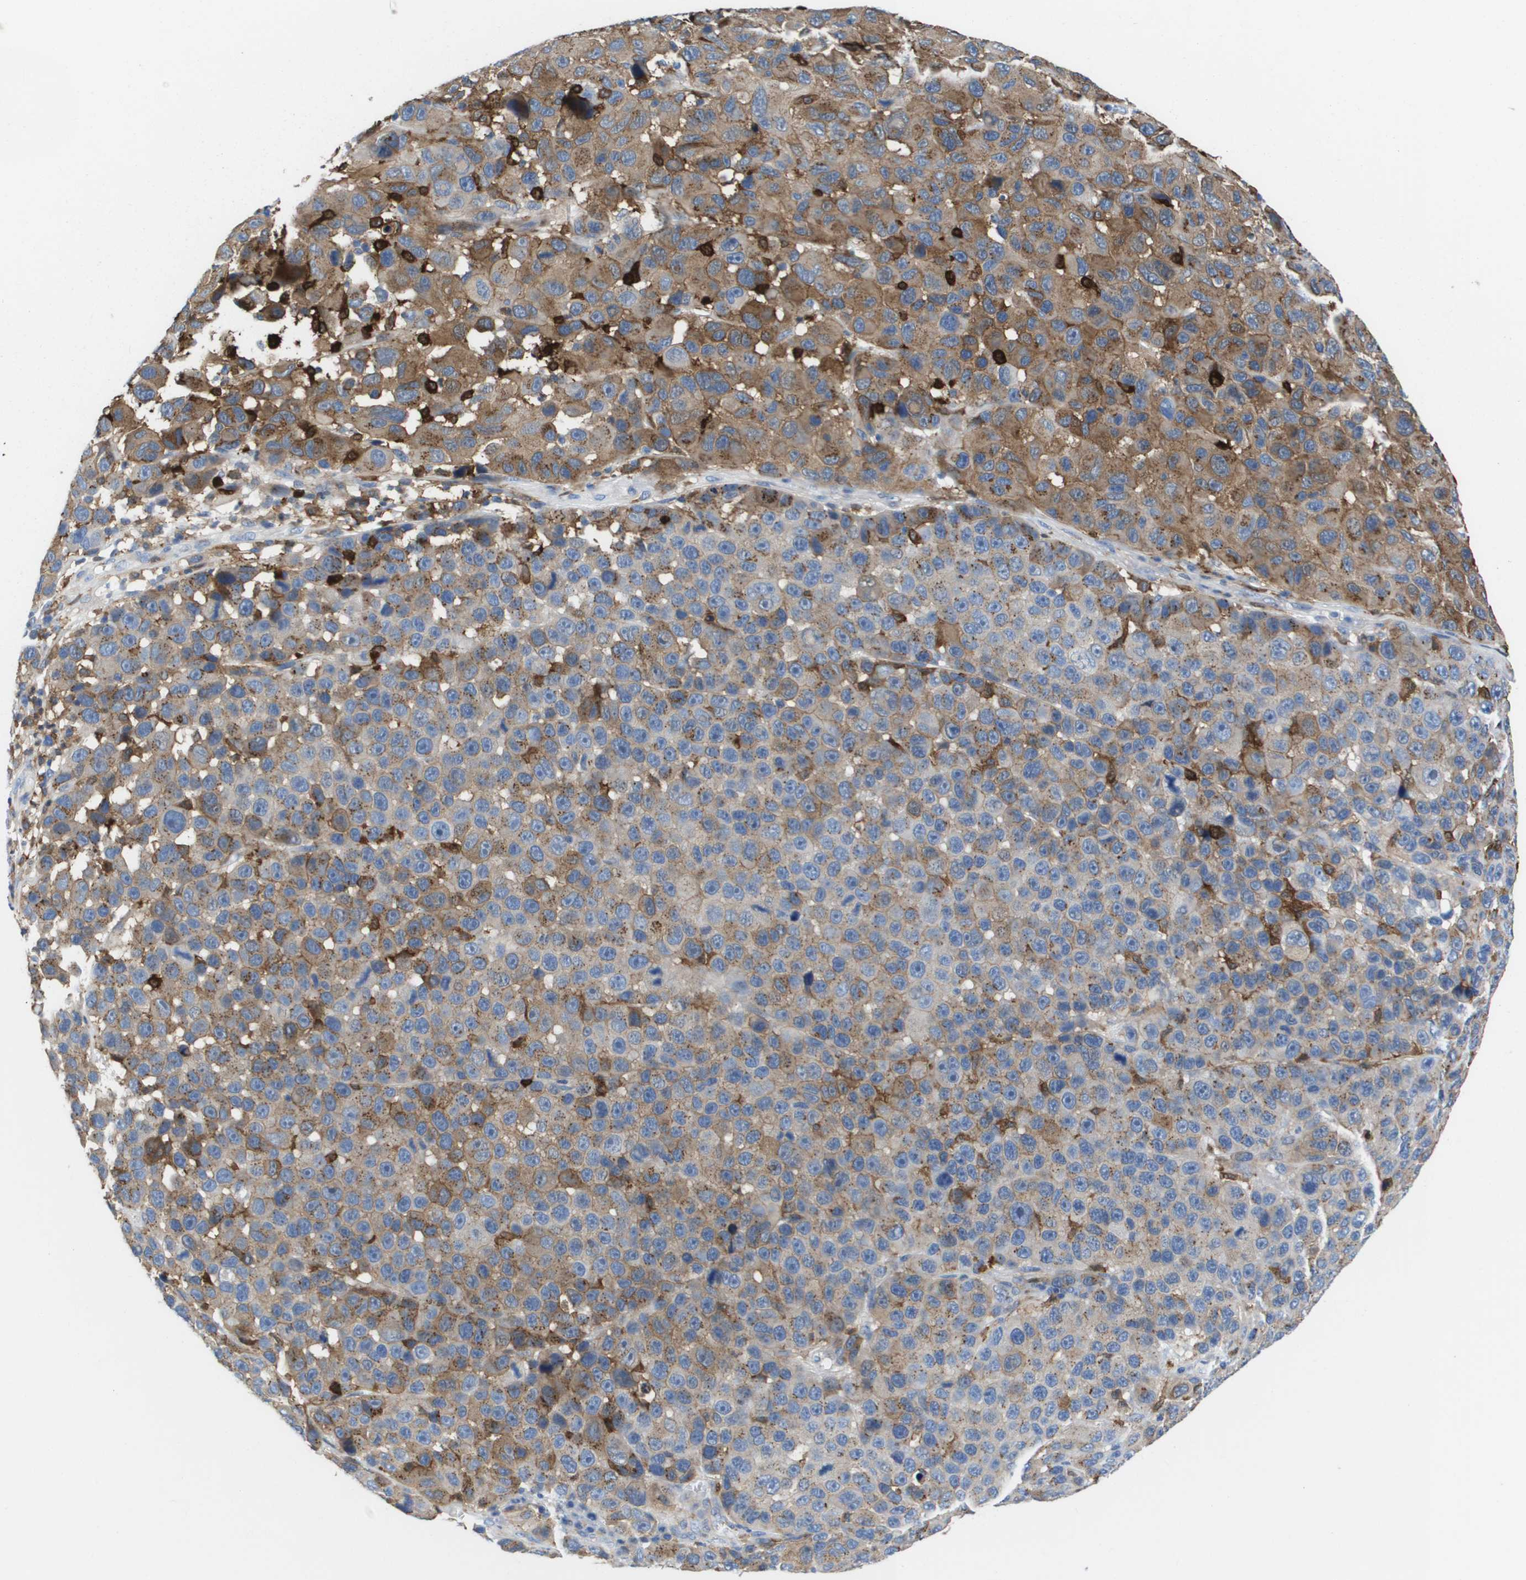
{"staining": {"intensity": "moderate", "quantity": "<25%", "location": "cytoplasmic/membranous"}, "tissue": "melanoma", "cell_type": "Tumor cells", "image_type": "cancer", "snomed": [{"axis": "morphology", "description": "Malignant melanoma, NOS"}, {"axis": "topography", "description": "Skin"}], "caption": "Immunohistochemical staining of human malignant melanoma exhibits low levels of moderate cytoplasmic/membranous protein expression in approximately <25% of tumor cells.", "gene": "SLC37A2", "patient": {"sex": "male", "age": 53}}